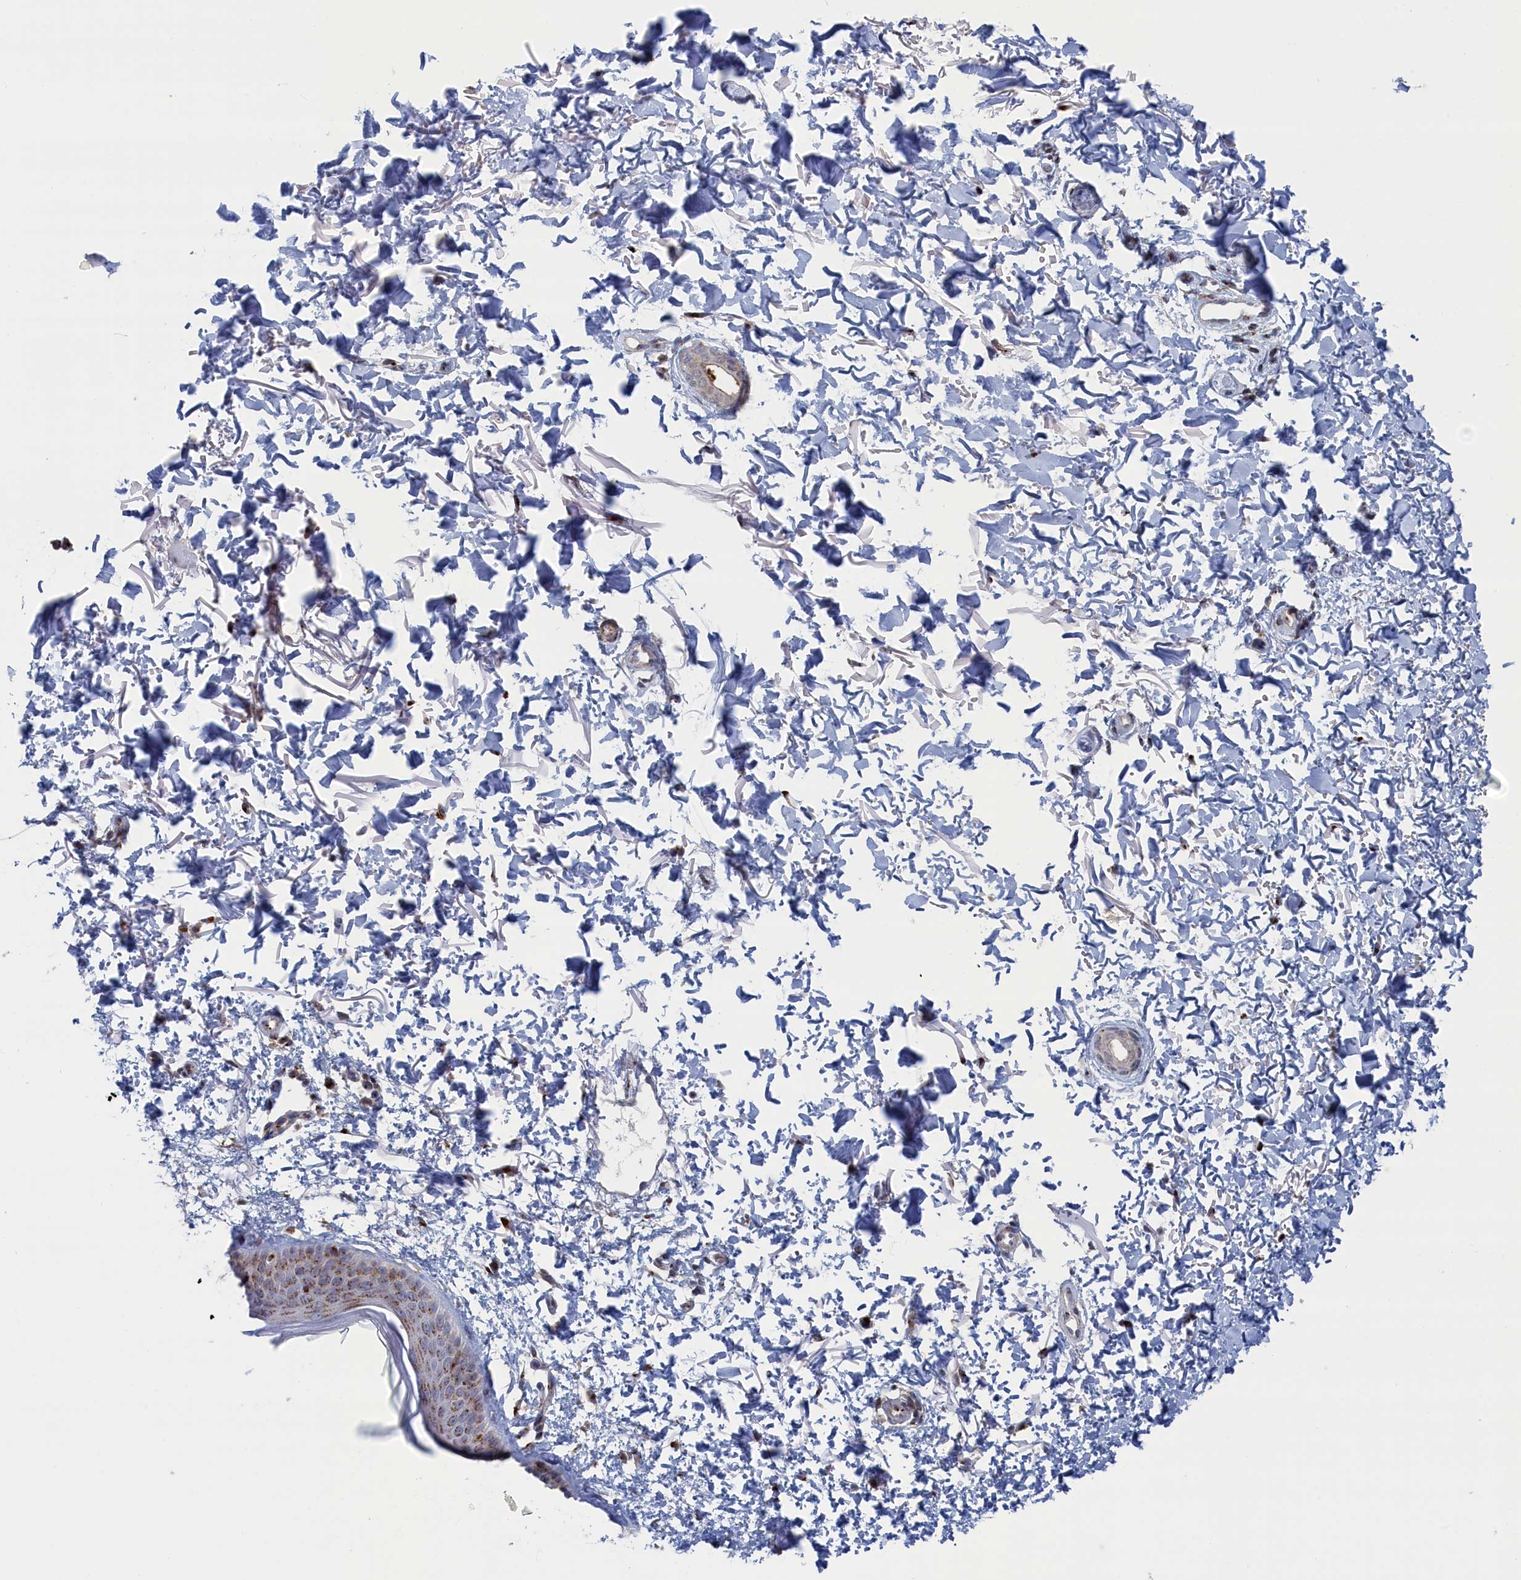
{"staining": {"intensity": "moderate", "quantity": "25%-75%", "location": "cytoplasmic/membranous"}, "tissue": "skin", "cell_type": "Fibroblasts", "image_type": "normal", "snomed": [{"axis": "morphology", "description": "Normal tissue, NOS"}, {"axis": "topography", "description": "Skin"}], "caption": "Immunohistochemical staining of normal human skin reveals medium levels of moderate cytoplasmic/membranous positivity in about 25%-75% of fibroblasts.", "gene": "IRX1", "patient": {"sex": "male", "age": 66}}